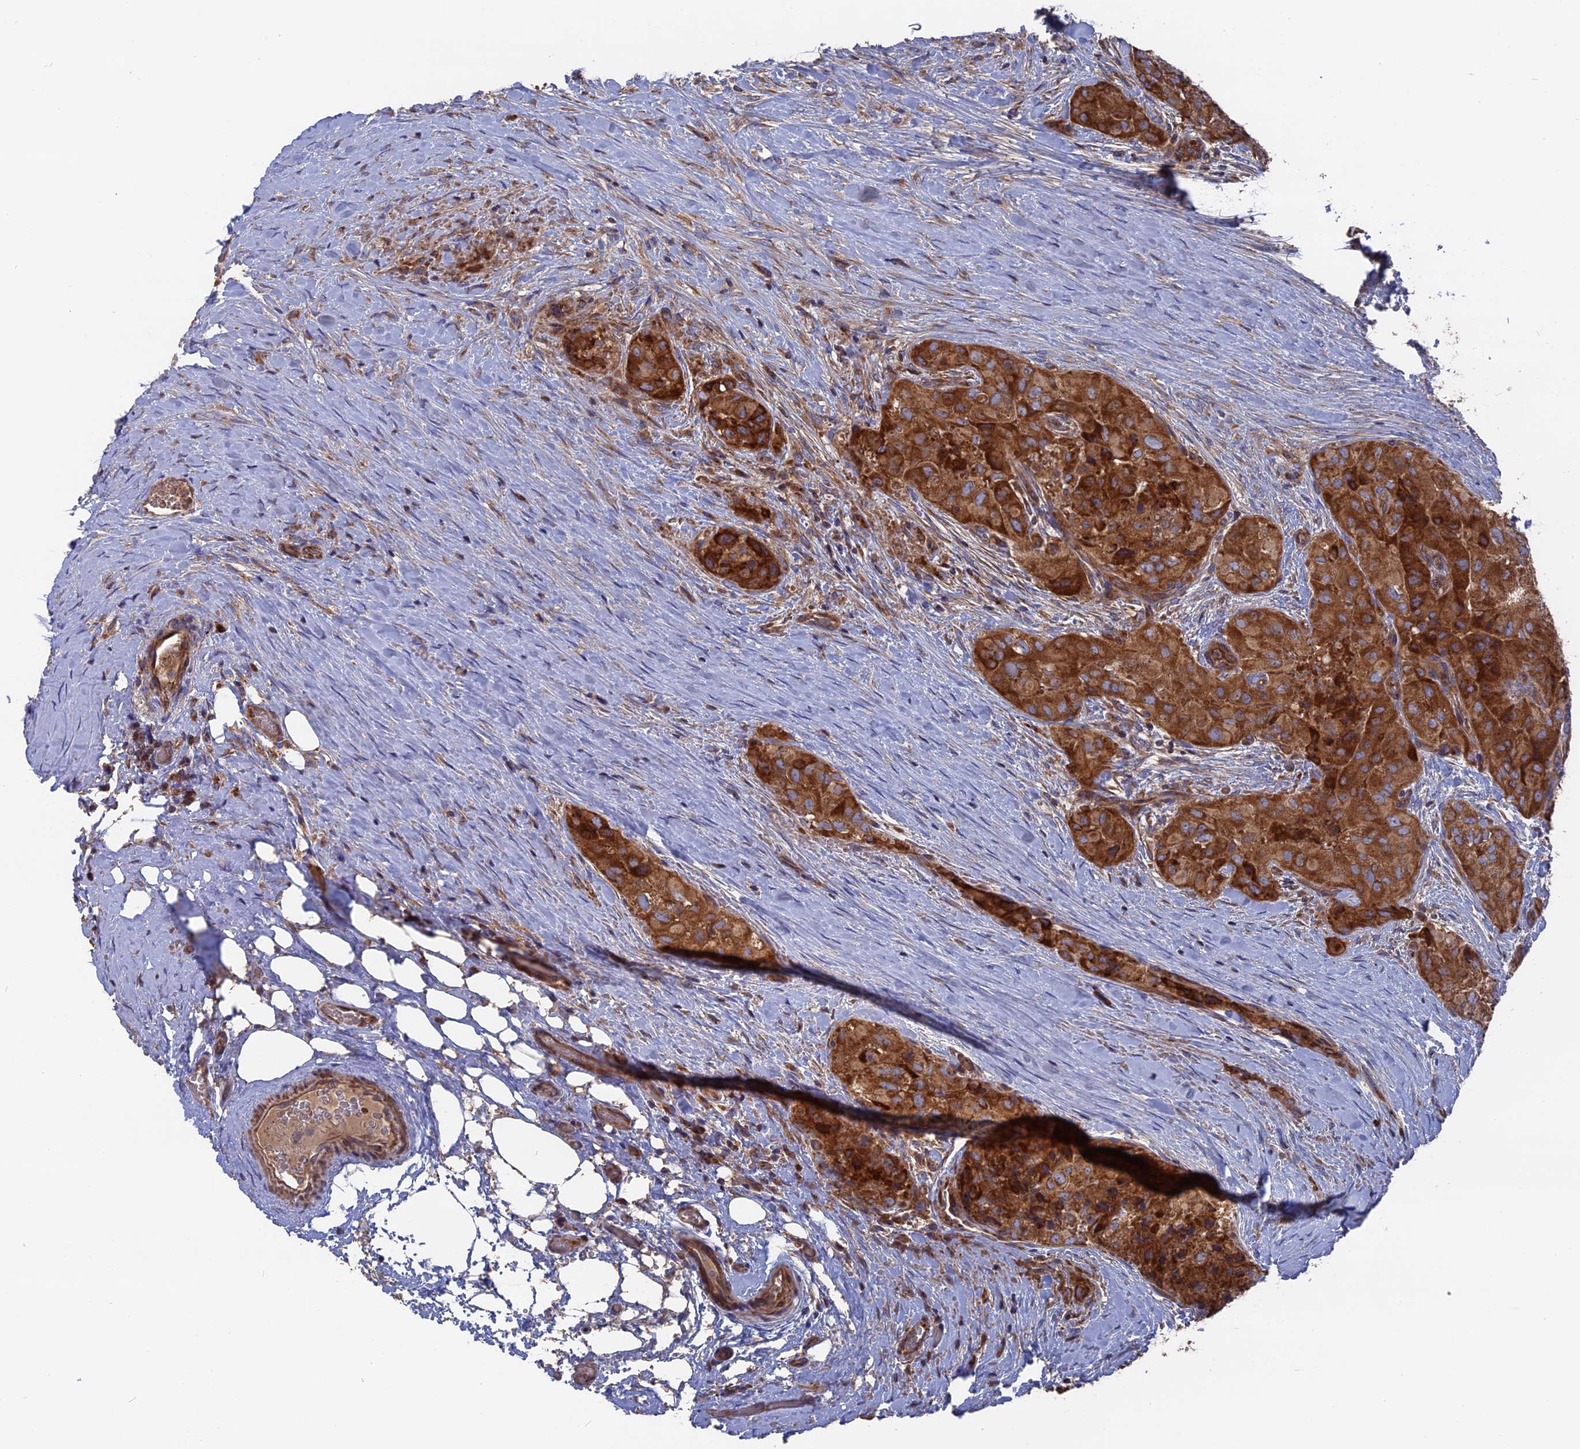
{"staining": {"intensity": "strong", "quantity": ">75%", "location": "cytoplasmic/membranous"}, "tissue": "thyroid cancer", "cell_type": "Tumor cells", "image_type": "cancer", "snomed": [{"axis": "morphology", "description": "Papillary adenocarcinoma, NOS"}, {"axis": "topography", "description": "Thyroid gland"}], "caption": "The image reveals a brown stain indicating the presence of a protein in the cytoplasmic/membranous of tumor cells in thyroid papillary adenocarcinoma.", "gene": "TELO2", "patient": {"sex": "female", "age": 59}}